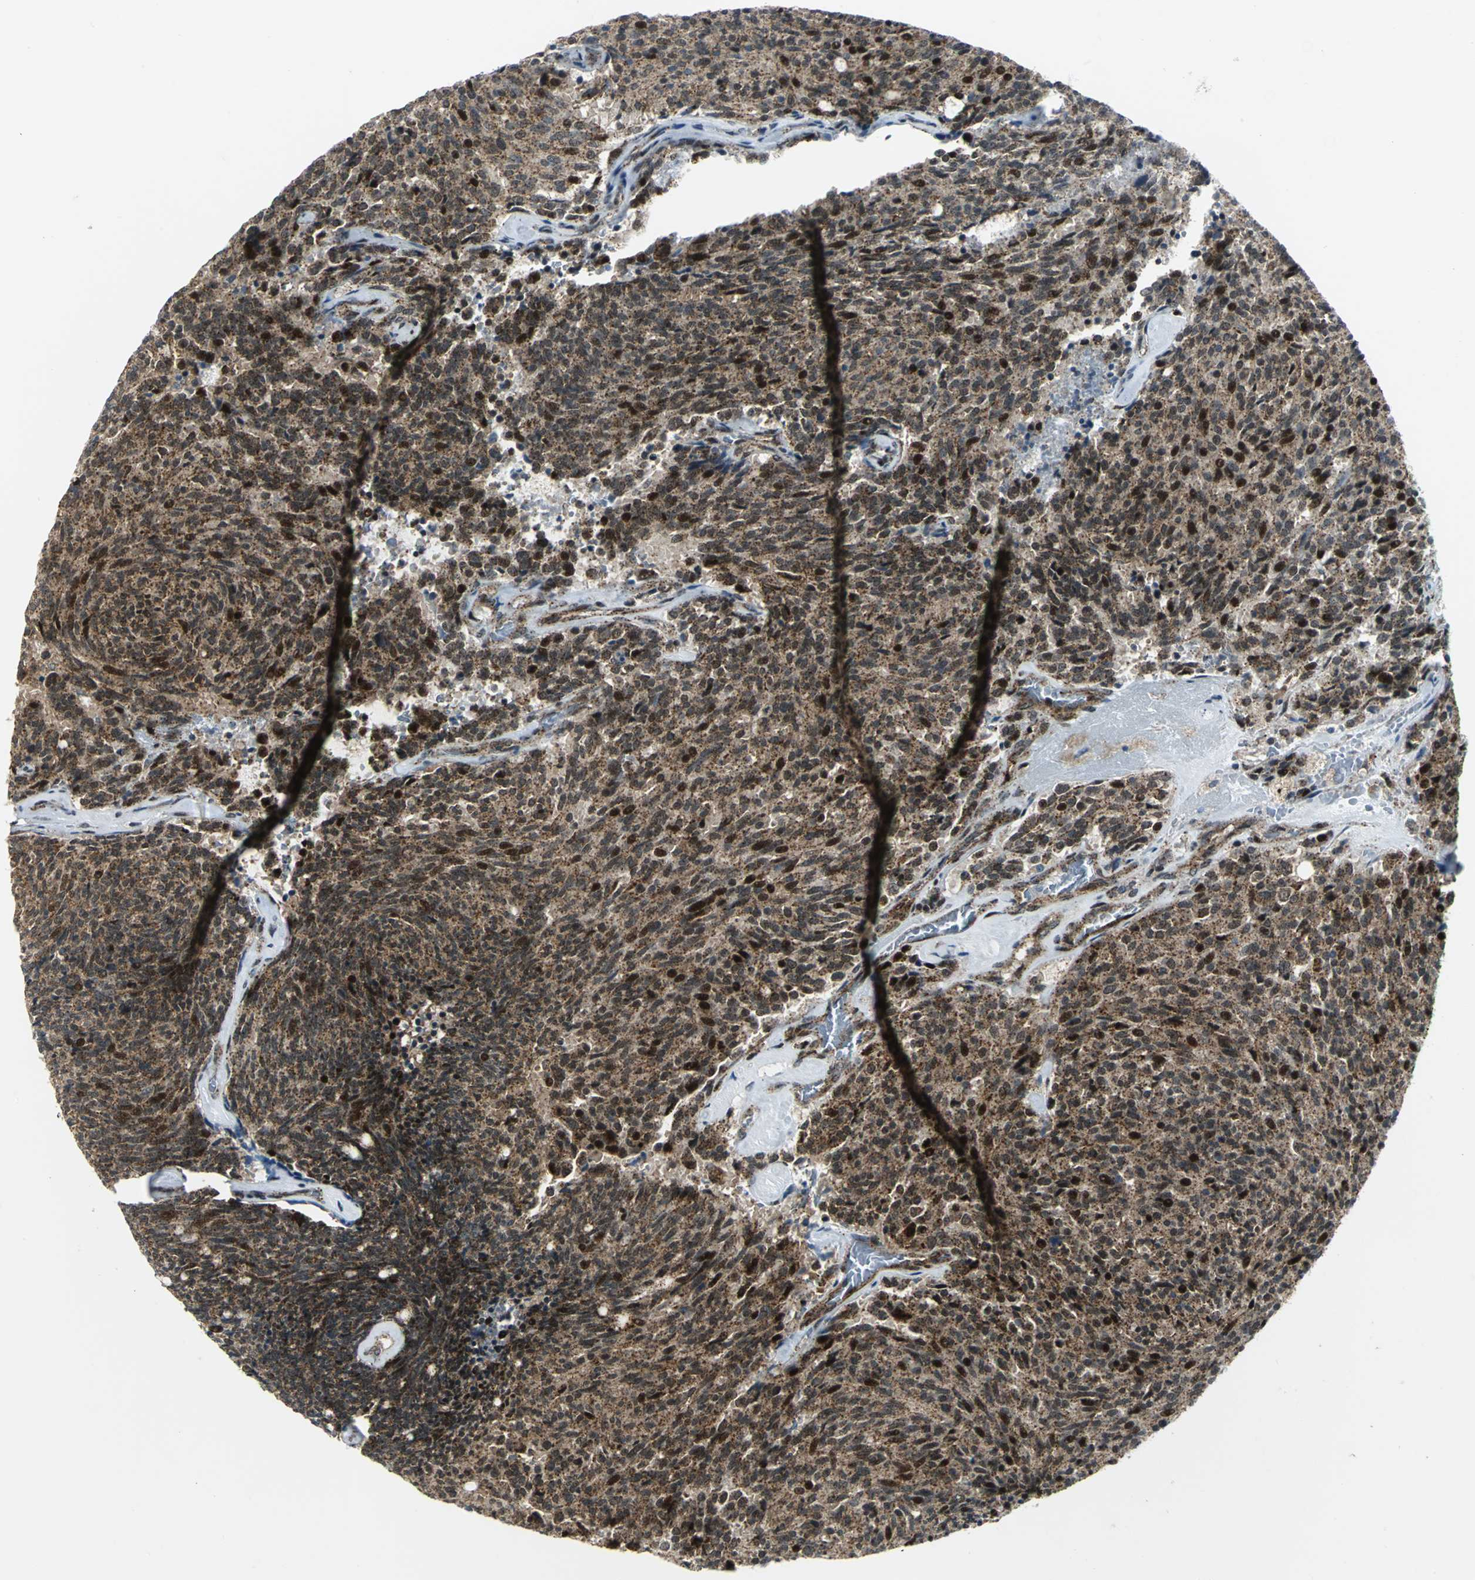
{"staining": {"intensity": "strong", "quantity": ">75%", "location": "cytoplasmic/membranous,nuclear"}, "tissue": "carcinoid", "cell_type": "Tumor cells", "image_type": "cancer", "snomed": [{"axis": "morphology", "description": "Carcinoid, malignant, NOS"}, {"axis": "topography", "description": "Pancreas"}], "caption": "This micrograph demonstrates IHC staining of malignant carcinoid, with high strong cytoplasmic/membranous and nuclear staining in about >75% of tumor cells.", "gene": "ATP6V1A", "patient": {"sex": "female", "age": 54}}